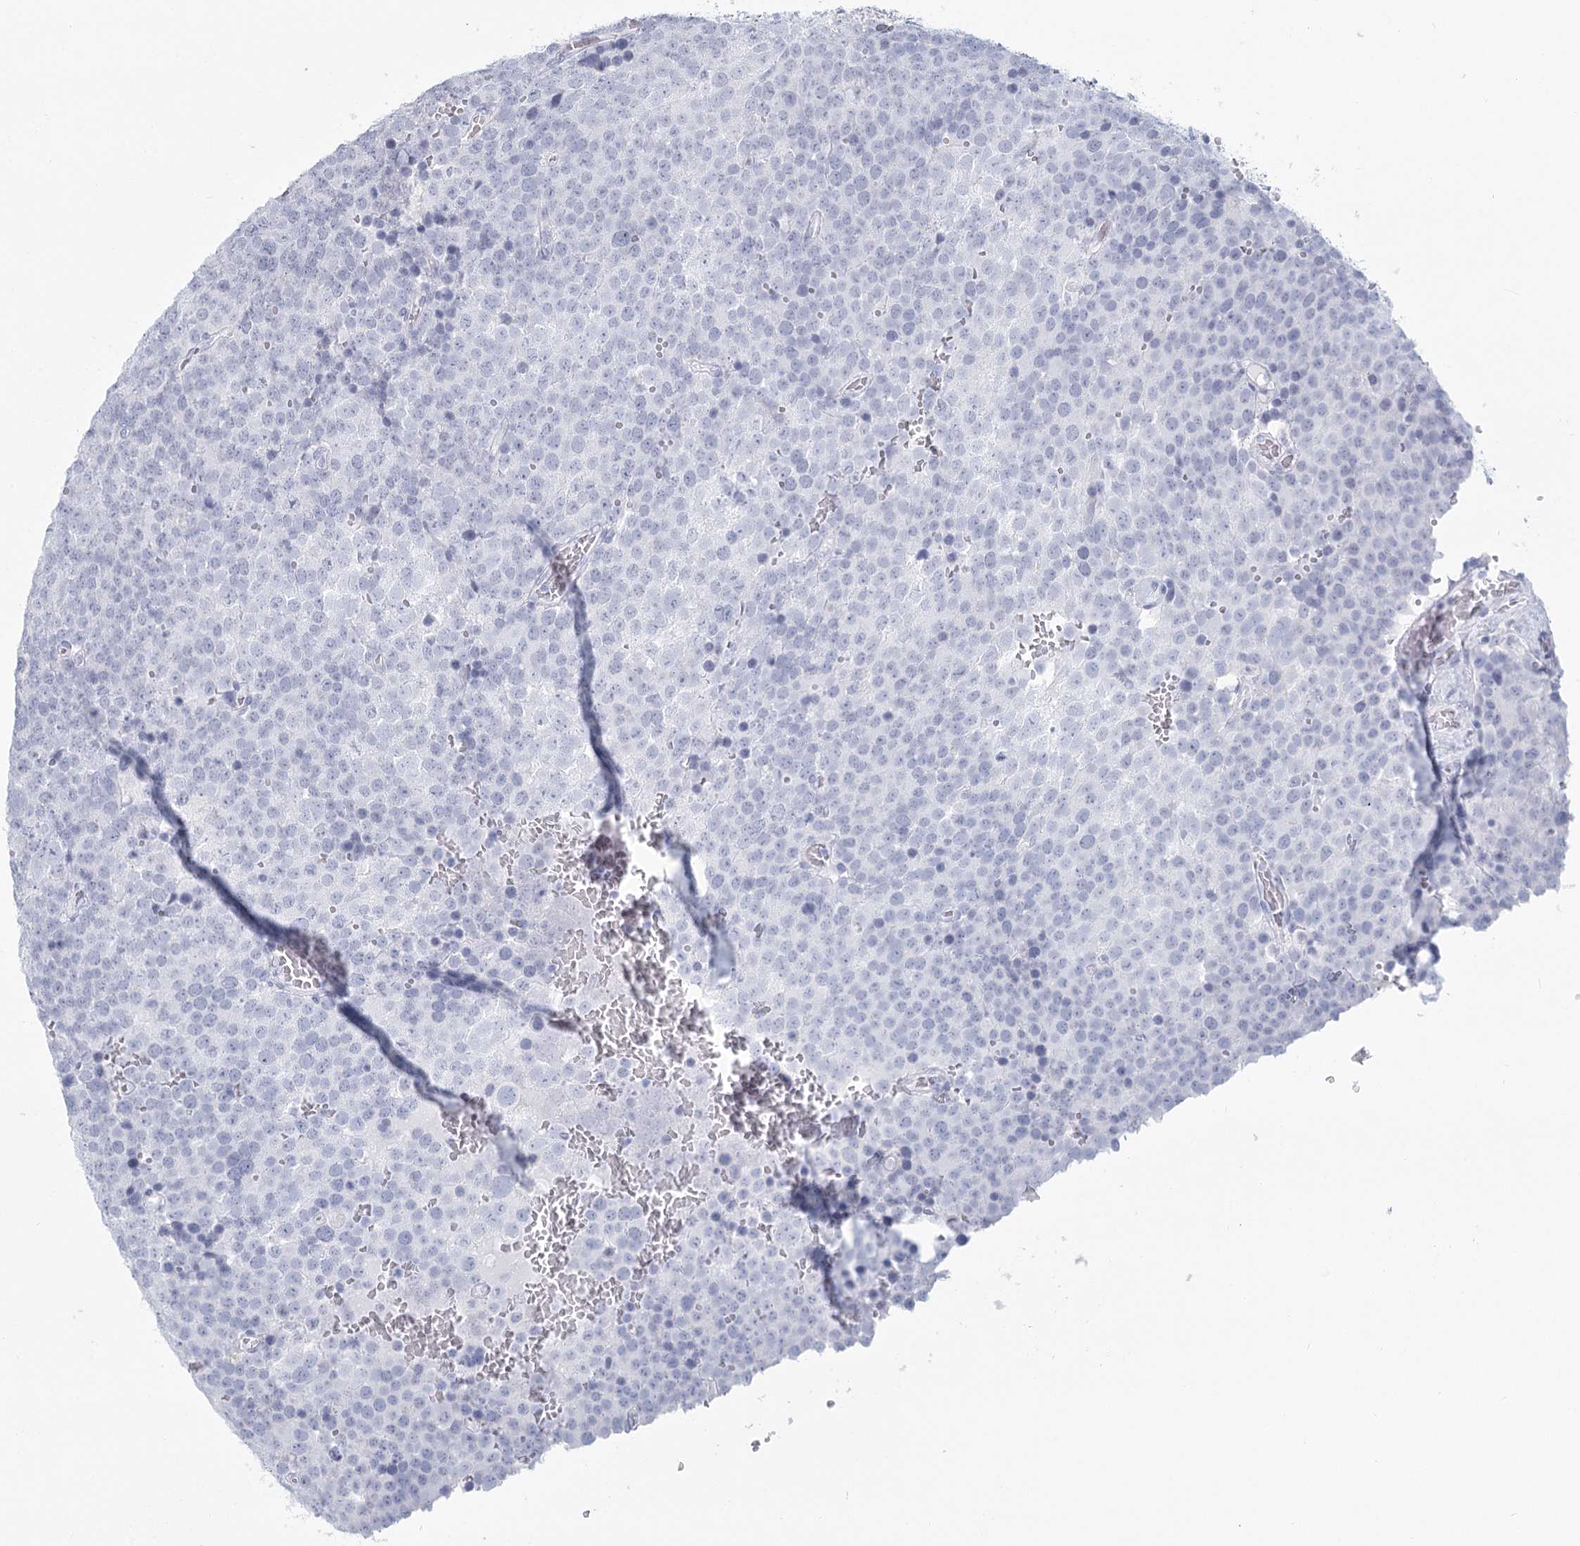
{"staining": {"intensity": "negative", "quantity": "none", "location": "none"}, "tissue": "testis cancer", "cell_type": "Tumor cells", "image_type": "cancer", "snomed": [{"axis": "morphology", "description": "Seminoma, NOS"}, {"axis": "topography", "description": "Testis"}], "caption": "High power microscopy histopathology image of an IHC micrograph of seminoma (testis), revealing no significant staining in tumor cells.", "gene": "WNT8B", "patient": {"sex": "male", "age": 71}}